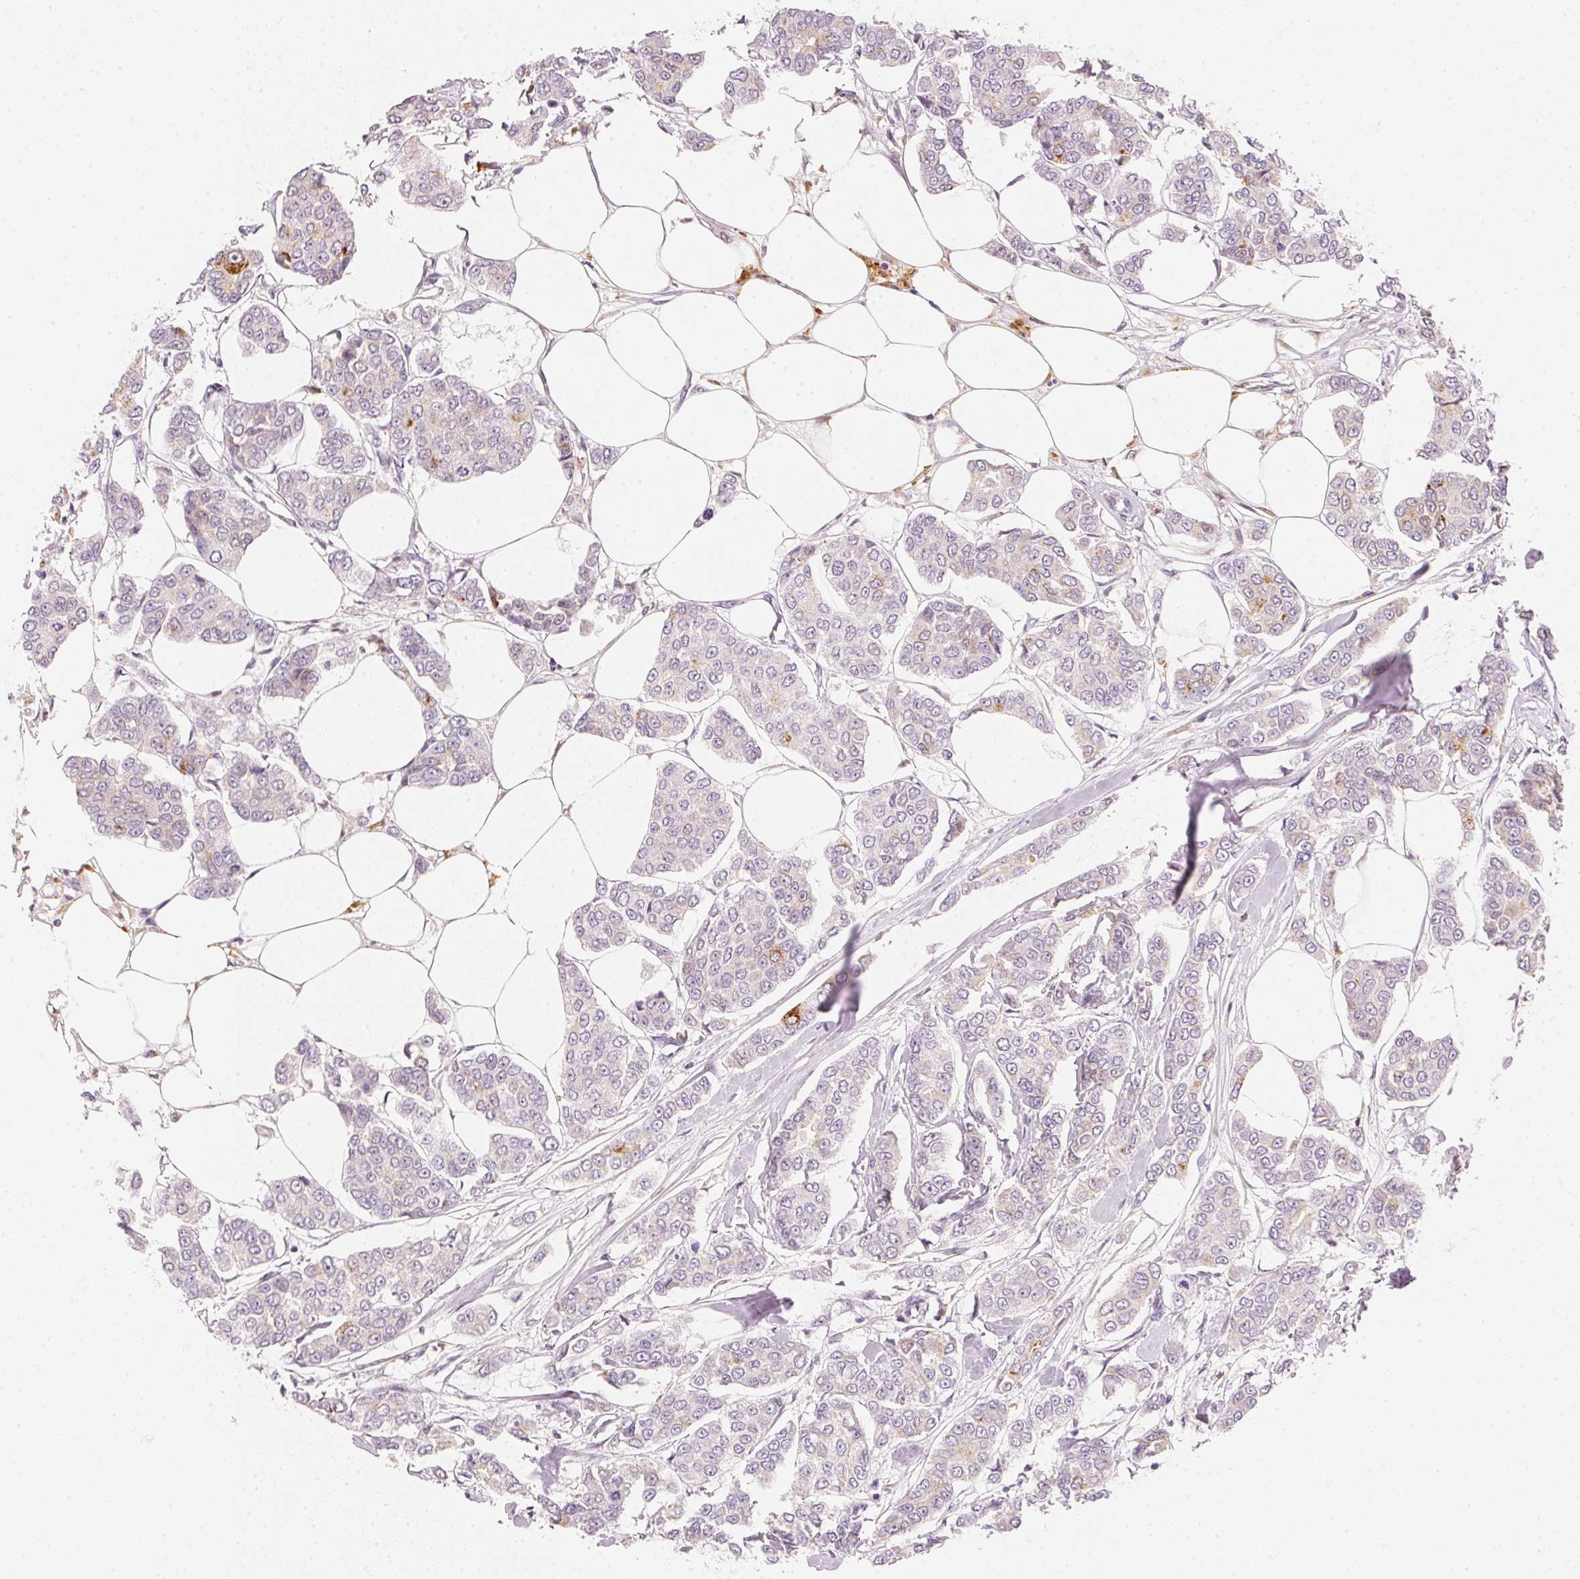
{"staining": {"intensity": "moderate", "quantity": "<25%", "location": "cytoplasmic/membranous"}, "tissue": "breast cancer", "cell_type": "Tumor cells", "image_type": "cancer", "snomed": [{"axis": "morphology", "description": "Duct carcinoma"}, {"axis": "topography", "description": "Breast"}], "caption": "The image shows staining of infiltrating ductal carcinoma (breast), revealing moderate cytoplasmic/membranous protein staining (brown color) within tumor cells.", "gene": "RMDN2", "patient": {"sex": "female", "age": 94}}